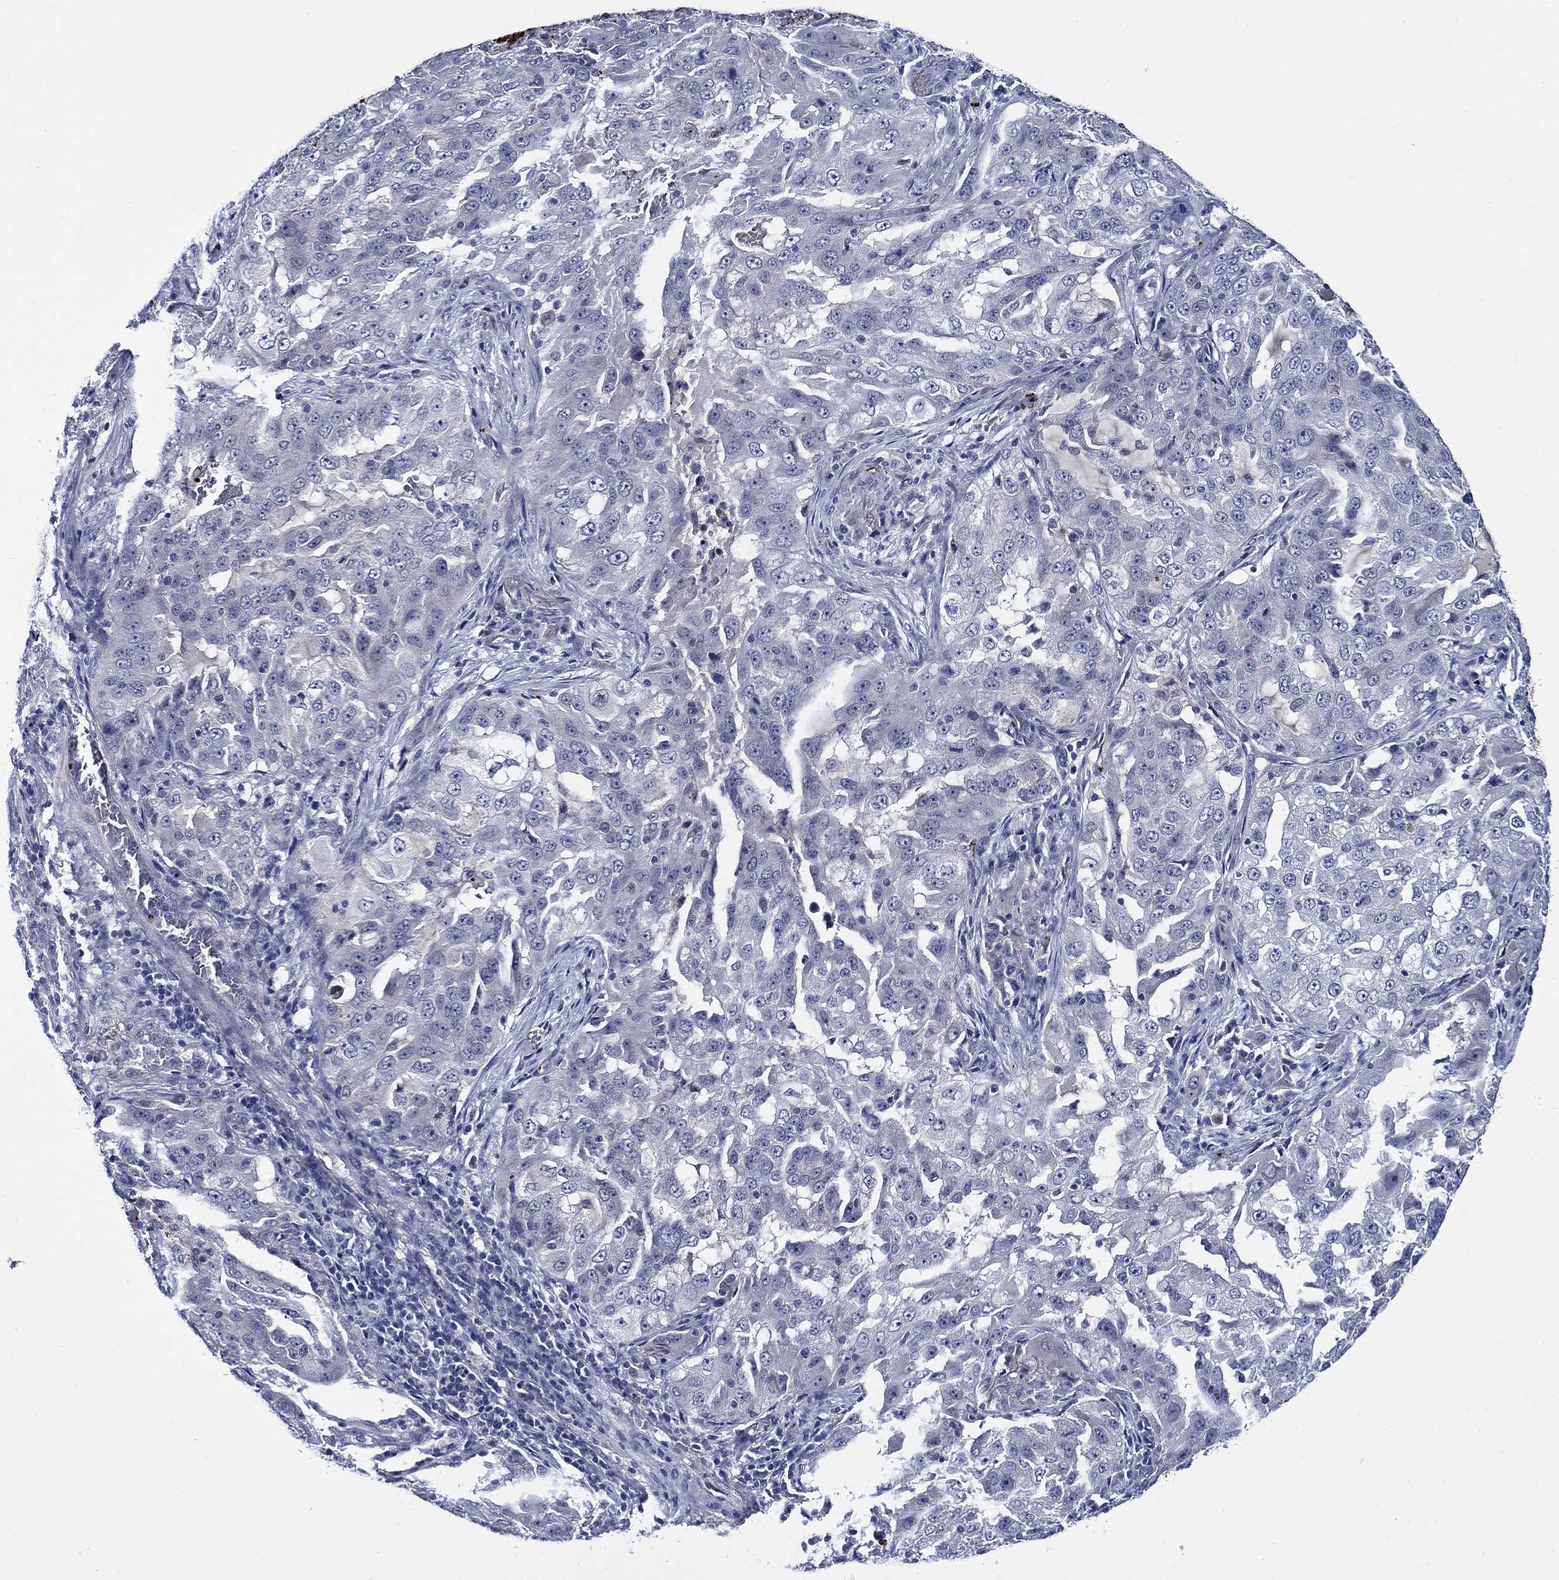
{"staining": {"intensity": "negative", "quantity": "none", "location": "none"}, "tissue": "lung cancer", "cell_type": "Tumor cells", "image_type": "cancer", "snomed": [{"axis": "morphology", "description": "Adenocarcinoma, NOS"}, {"axis": "topography", "description": "Lung"}], "caption": "Immunohistochemistry (IHC) photomicrograph of neoplastic tissue: human lung adenocarcinoma stained with DAB (3,3'-diaminobenzidine) demonstrates no significant protein expression in tumor cells.", "gene": "ALOX12", "patient": {"sex": "female", "age": 61}}